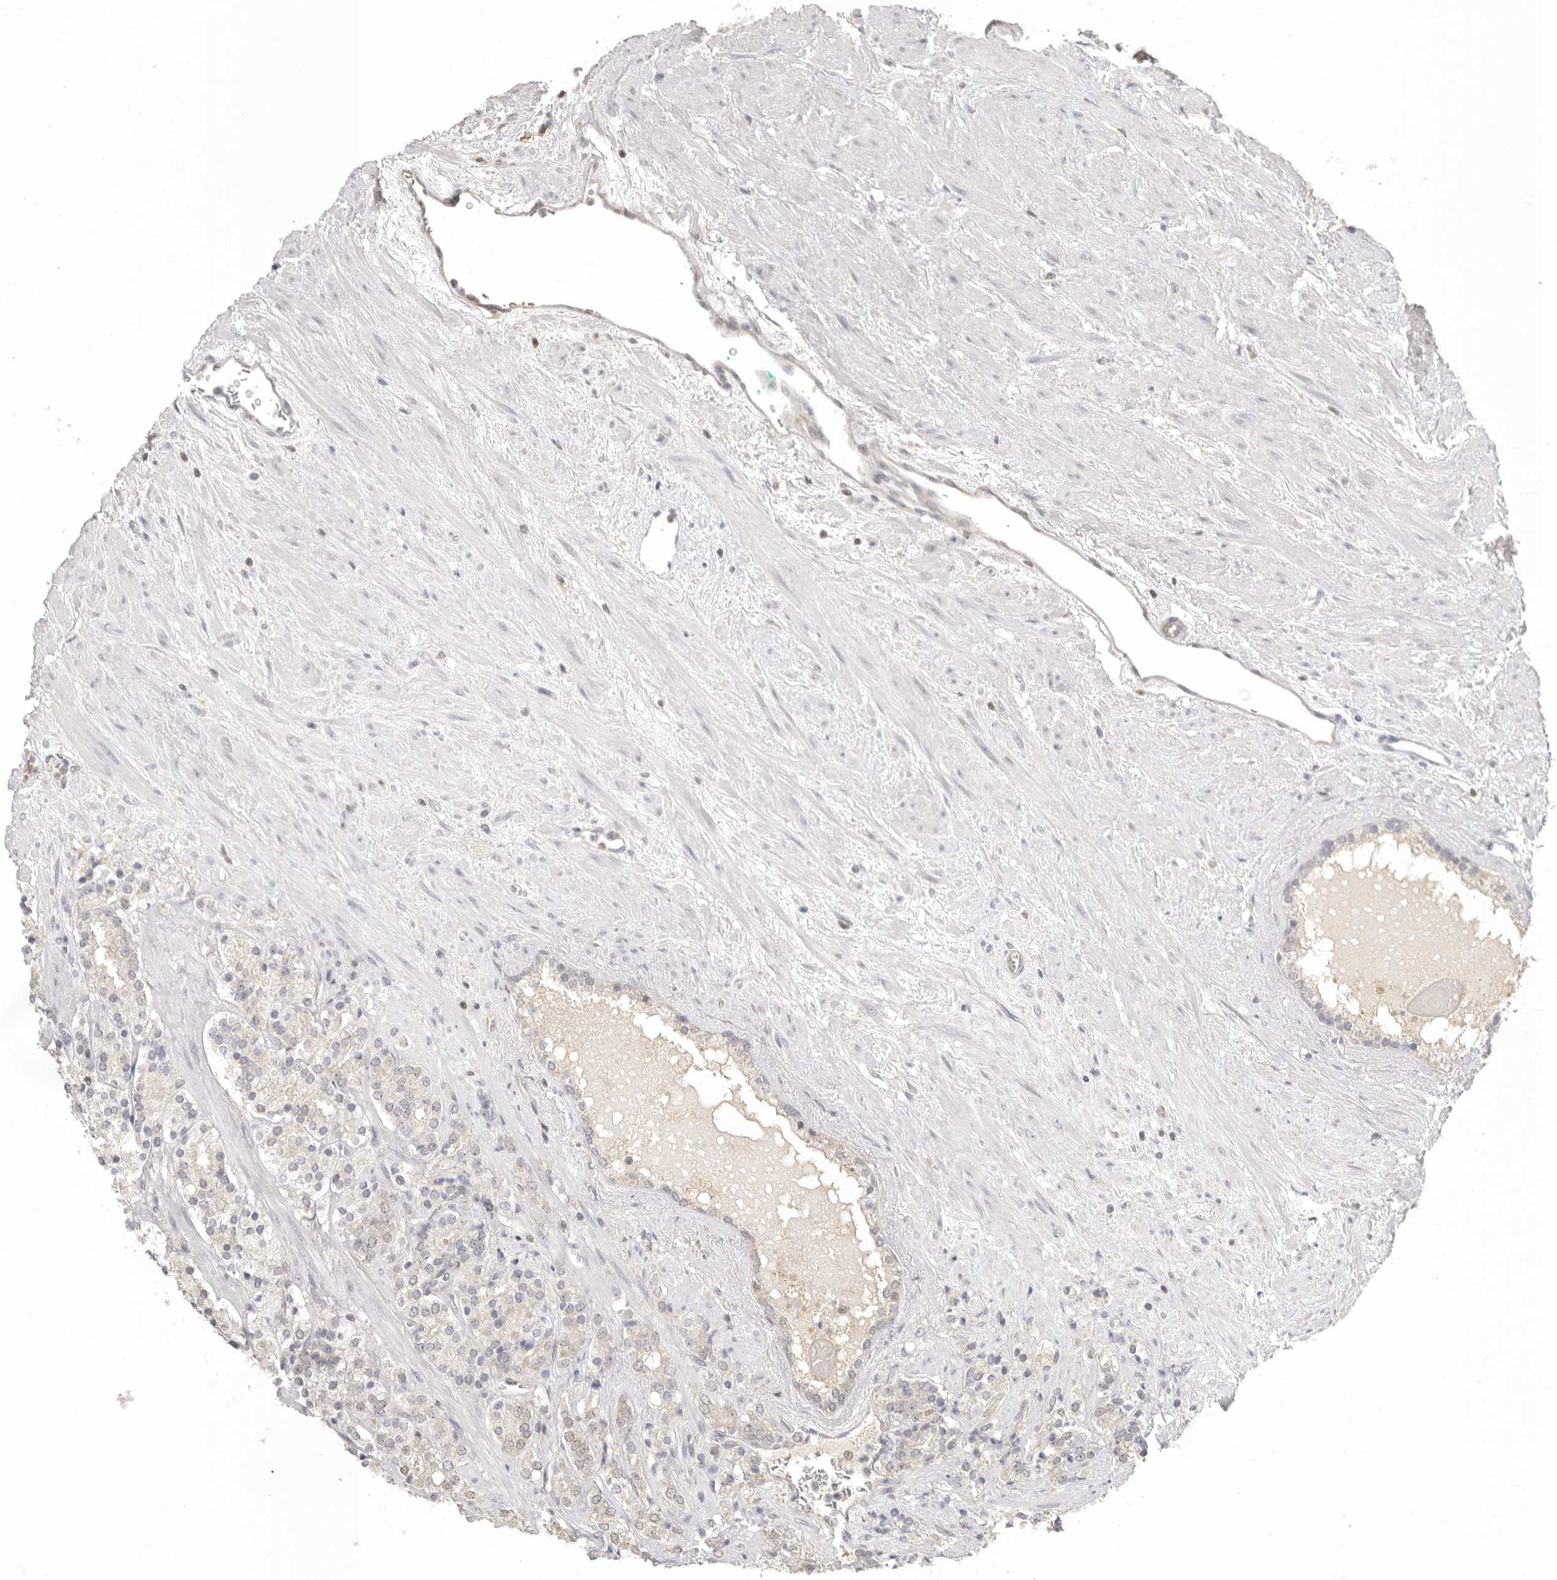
{"staining": {"intensity": "negative", "quantity": "none", "location": "none"}, "tissue": "prostate cancer", "cell_type": "Tumor cells", "image_type": "cancer", "snomed": [{"axis": "morphology", "description": "Adenocarcinoma, High grade"}, {"axis": "topography", "description": "Prostate"}], "caption": "A high-resolution micrograph shows immunohistochemistry staining of prostate cancer (high-grade adenocarcinoma), which reveals no significant expression in tumor cells.", "gene": "PSMA5", "patient": {"sex": "male", "age": 71}}